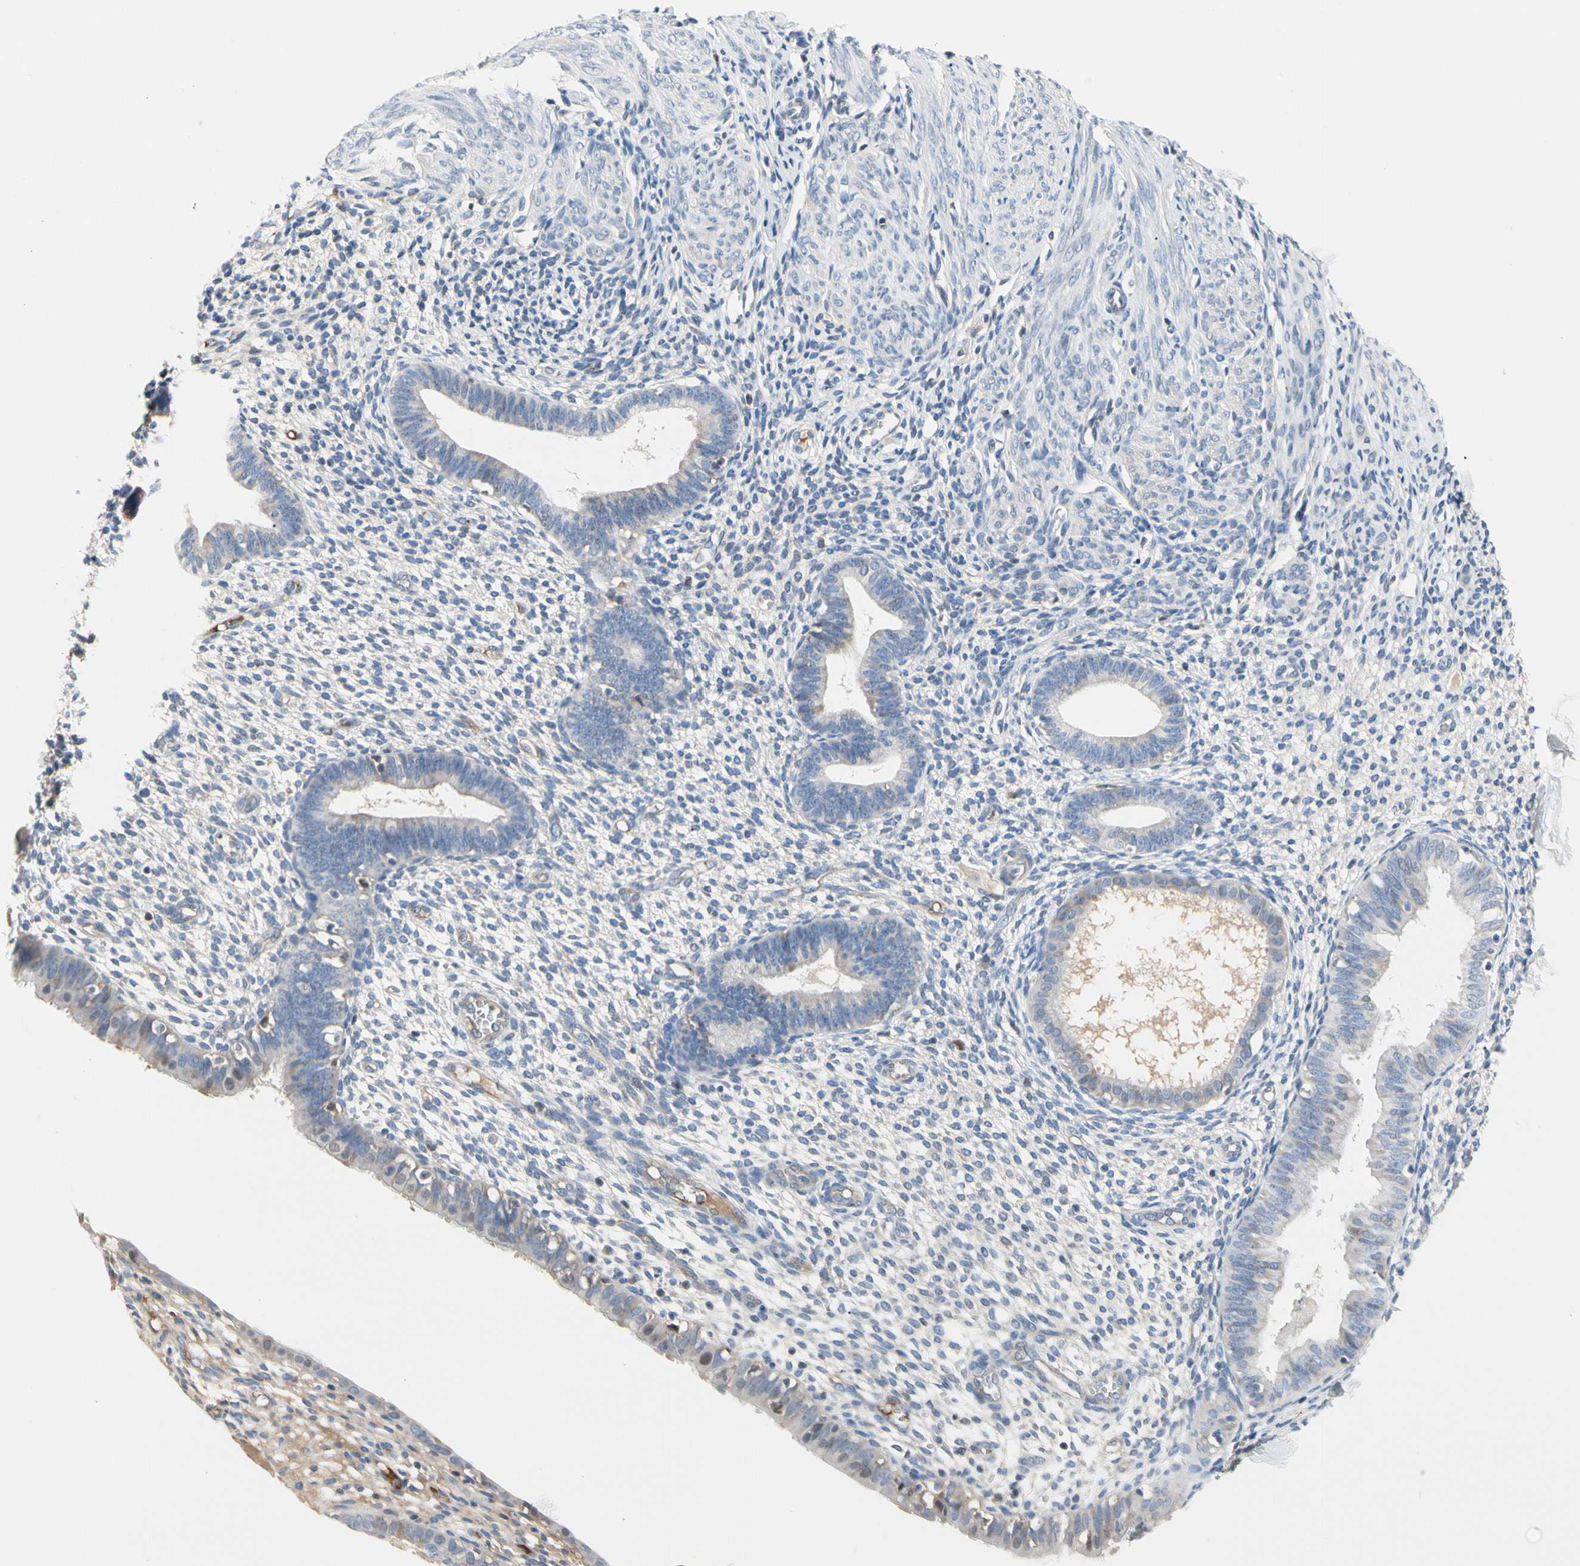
{"staining": {"intensity": "negative", "quantity": "none", "location": "none"}, "tissue": "endometrium", "cell_type": "Cells in endometrial stroma", "image_type": "normal", "snomed": [{"axis": "morphology", "description": "Normal tissue, NOS"}, {"axis": "topography", "description": "Endometrium"}], "caption": "This is an immunohistochemistry (IHC) micrograph of benign endometrium. There is no positivity in cells in endometrial stroma.", "gene": "ECRG4", "patient": {"sex": "female", "age": 61}}